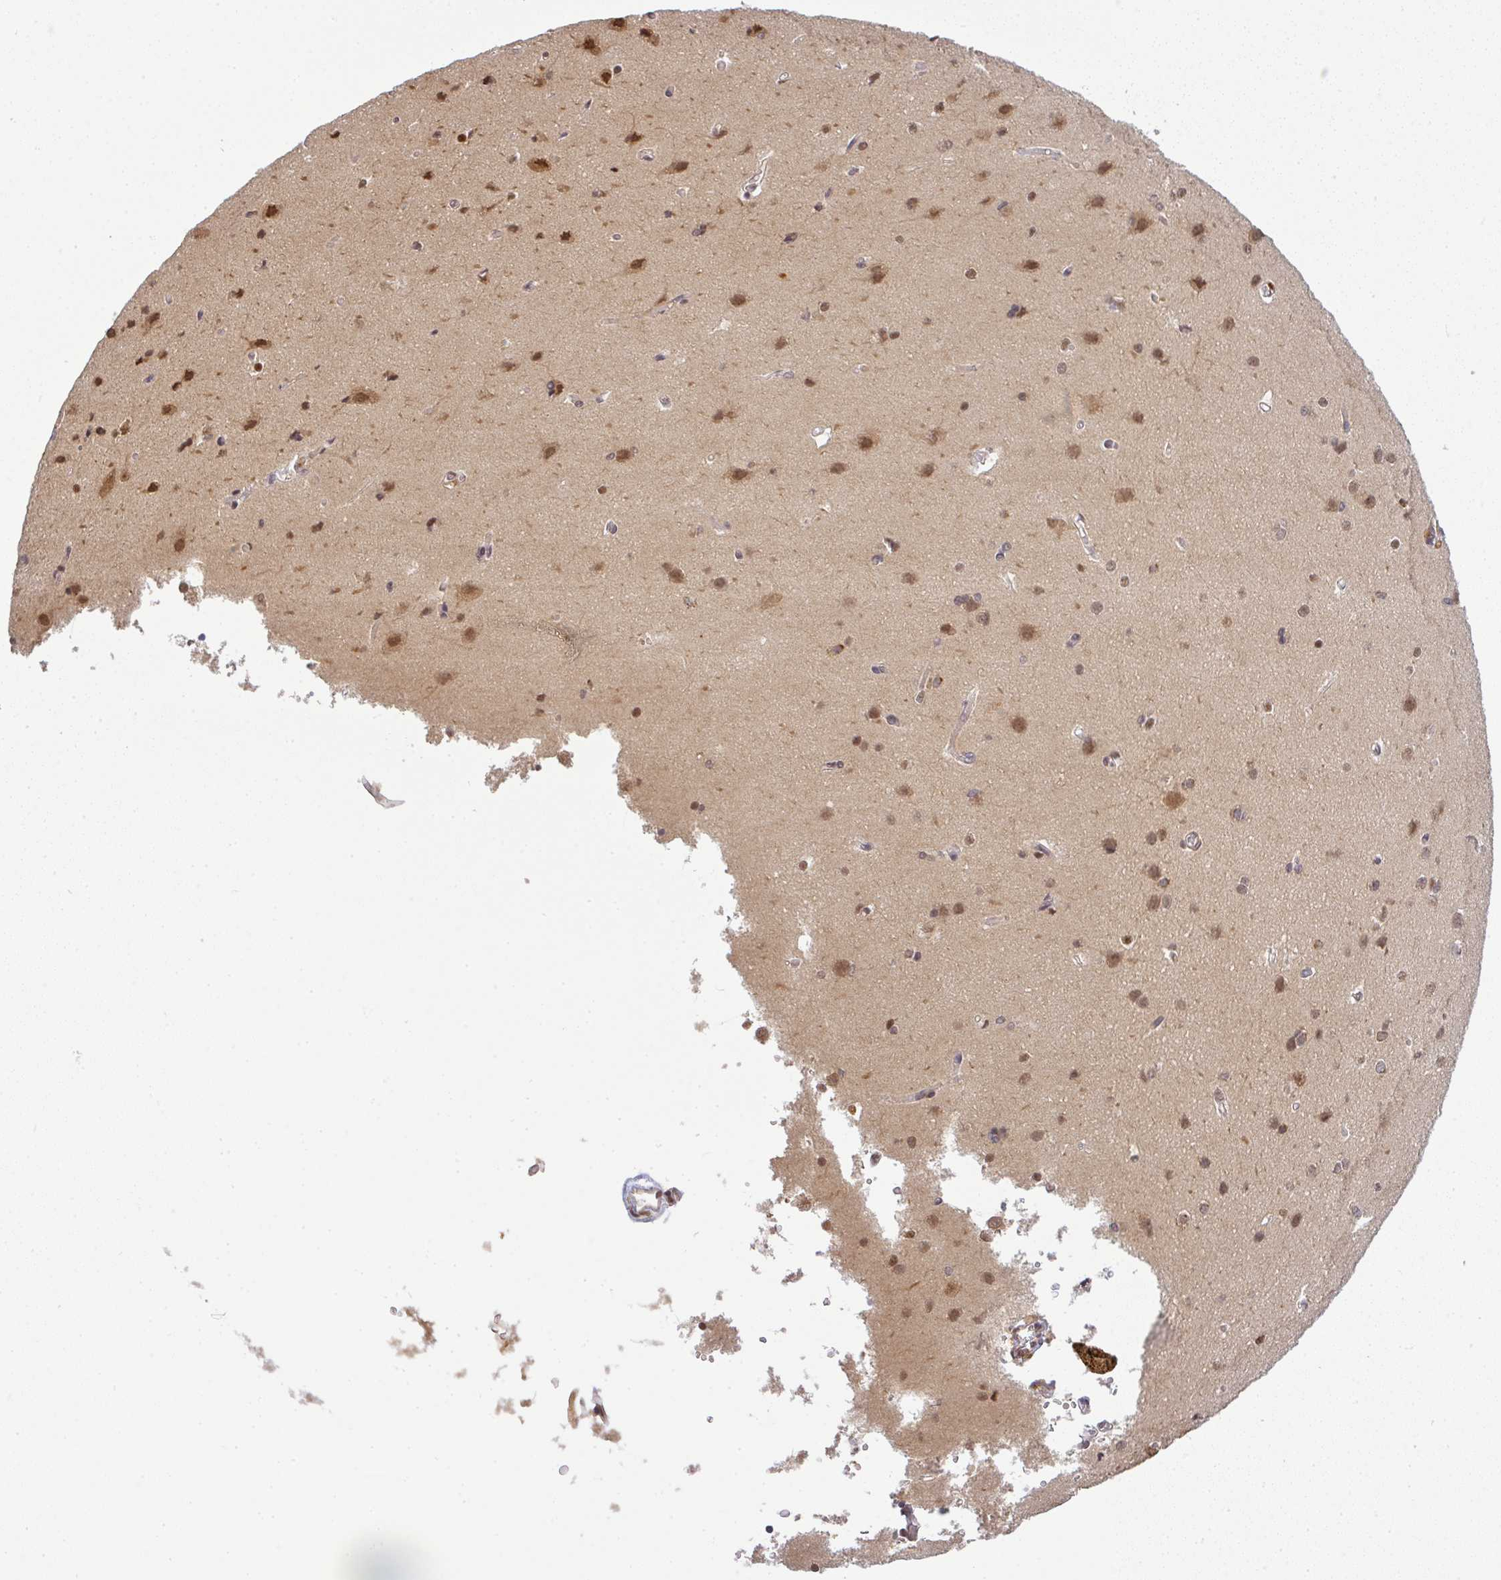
{"staining": {"intensity": "weak", "quantity": "<25%", "location": "cytoplasmic/membranous"}, "tissue": "cerebral cortex", "cell_type": "Endothelial cells", "image_type": "normal", "snomed": [{"axis": "morphology", "description": "Normal tissue, NOS"}, {"axis": "topography", "description": "Cerebral cortex"}], "caption": "Micrograph shows no protein expression in endothelial cells of unremarkable cerebral cortex. Brightfield microscopy of immunohistochemistry stained with DAB (3,3'-diaminobenzidine) (brown) and hematoxylin (blue), captured at high magnification.", "gene": "FAM153A", "patient": {"sex": "male", "age": 37}}